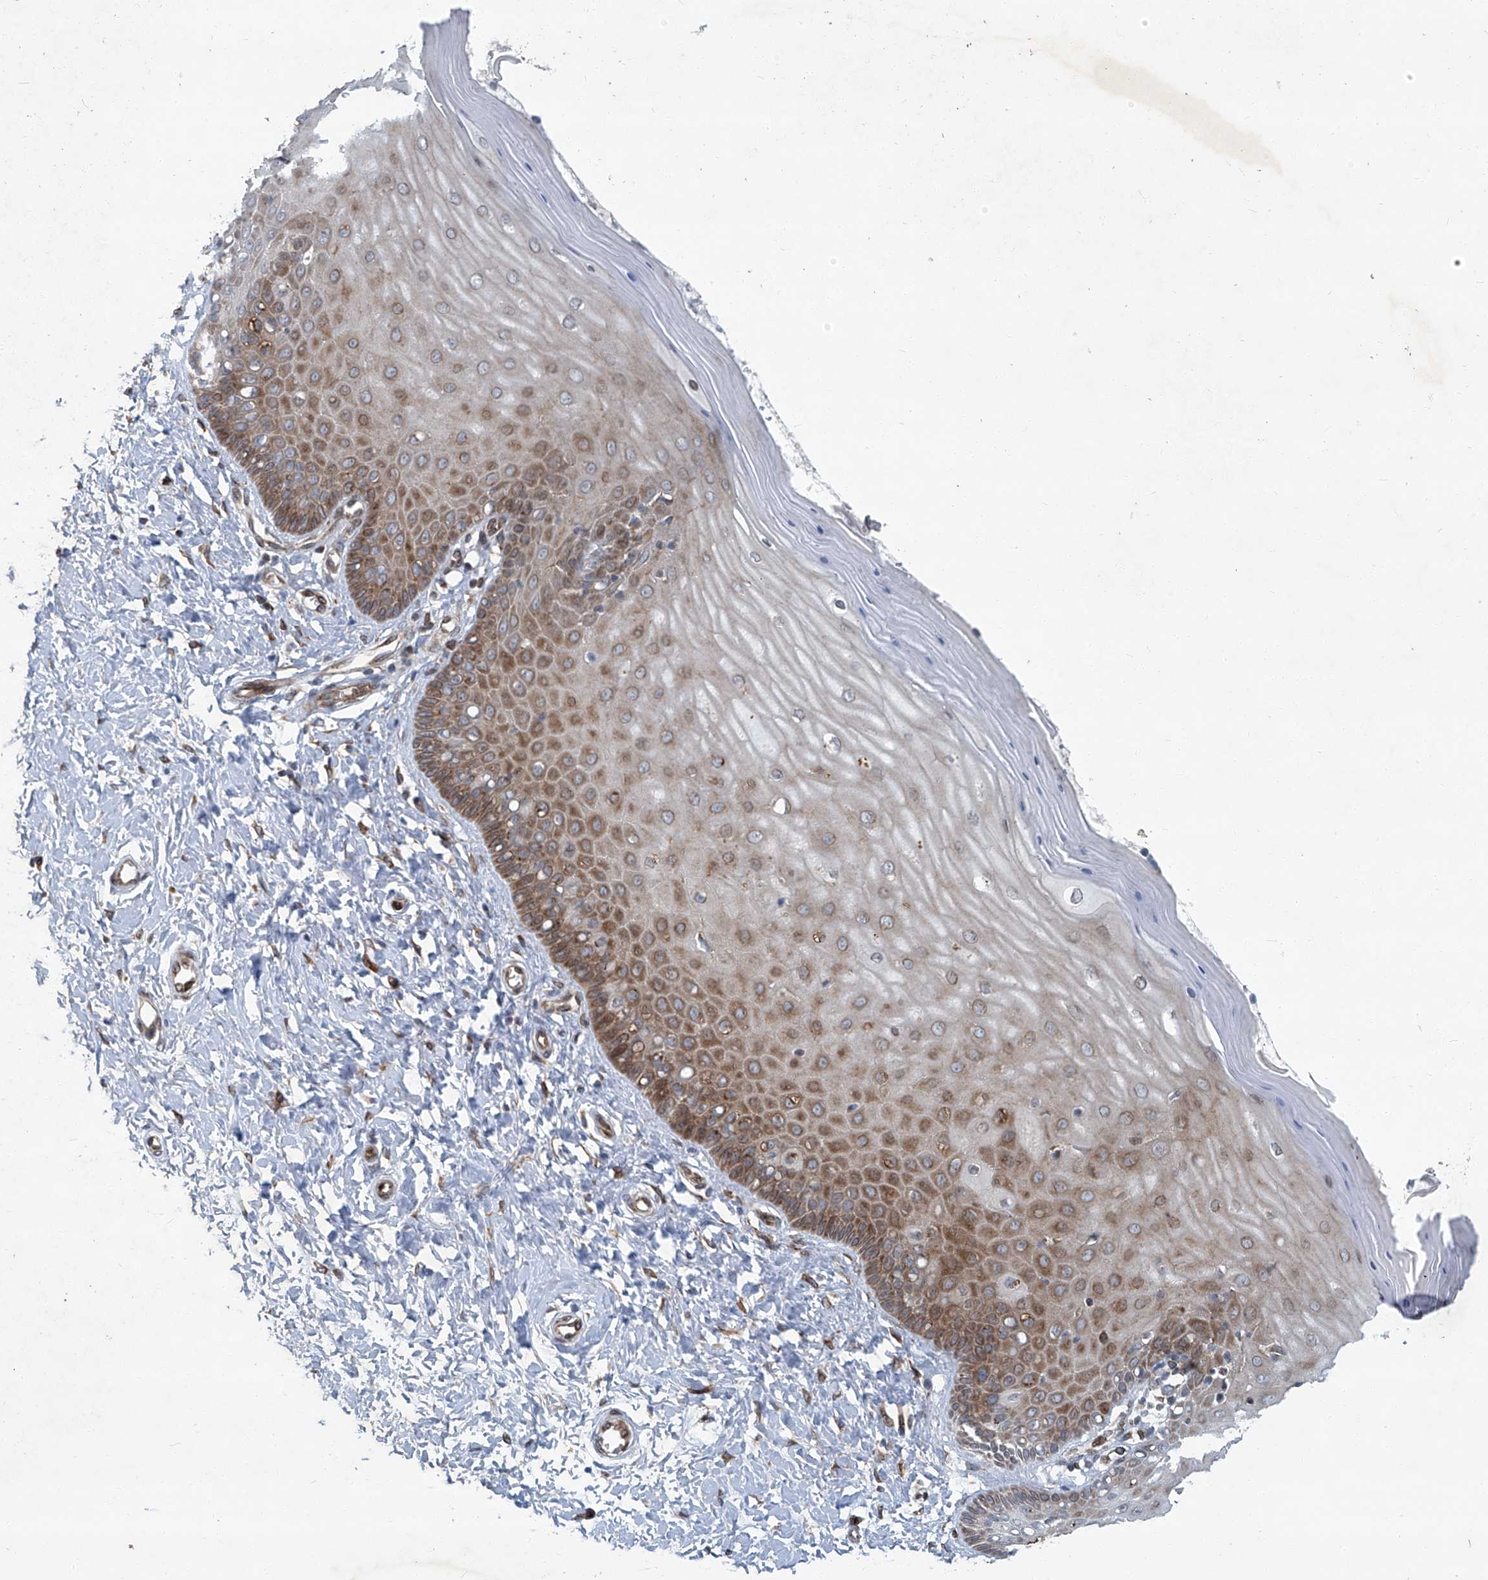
{"staining": {"intensity": "strong", "quantity": ">75%", "location": "cytoplasmic/membranous,nuclear"}, "tissue": "cervix", "cell_type": "Glandular cells", "image_type": "normal", "snomed": [{"axis": "morphology", "description": "Normal tissue, NOS"}, {"axis": "topography", "description": "Cervix"}], "caption": "There is high levels of strong cytoplasmic/membranous,nuclear staining in glandular cells of normal cervix, as demonstrated by immunohistochemical staining (brown color).", "gene": "GPR132", "patient": {"sex": "female", "age": 55}}